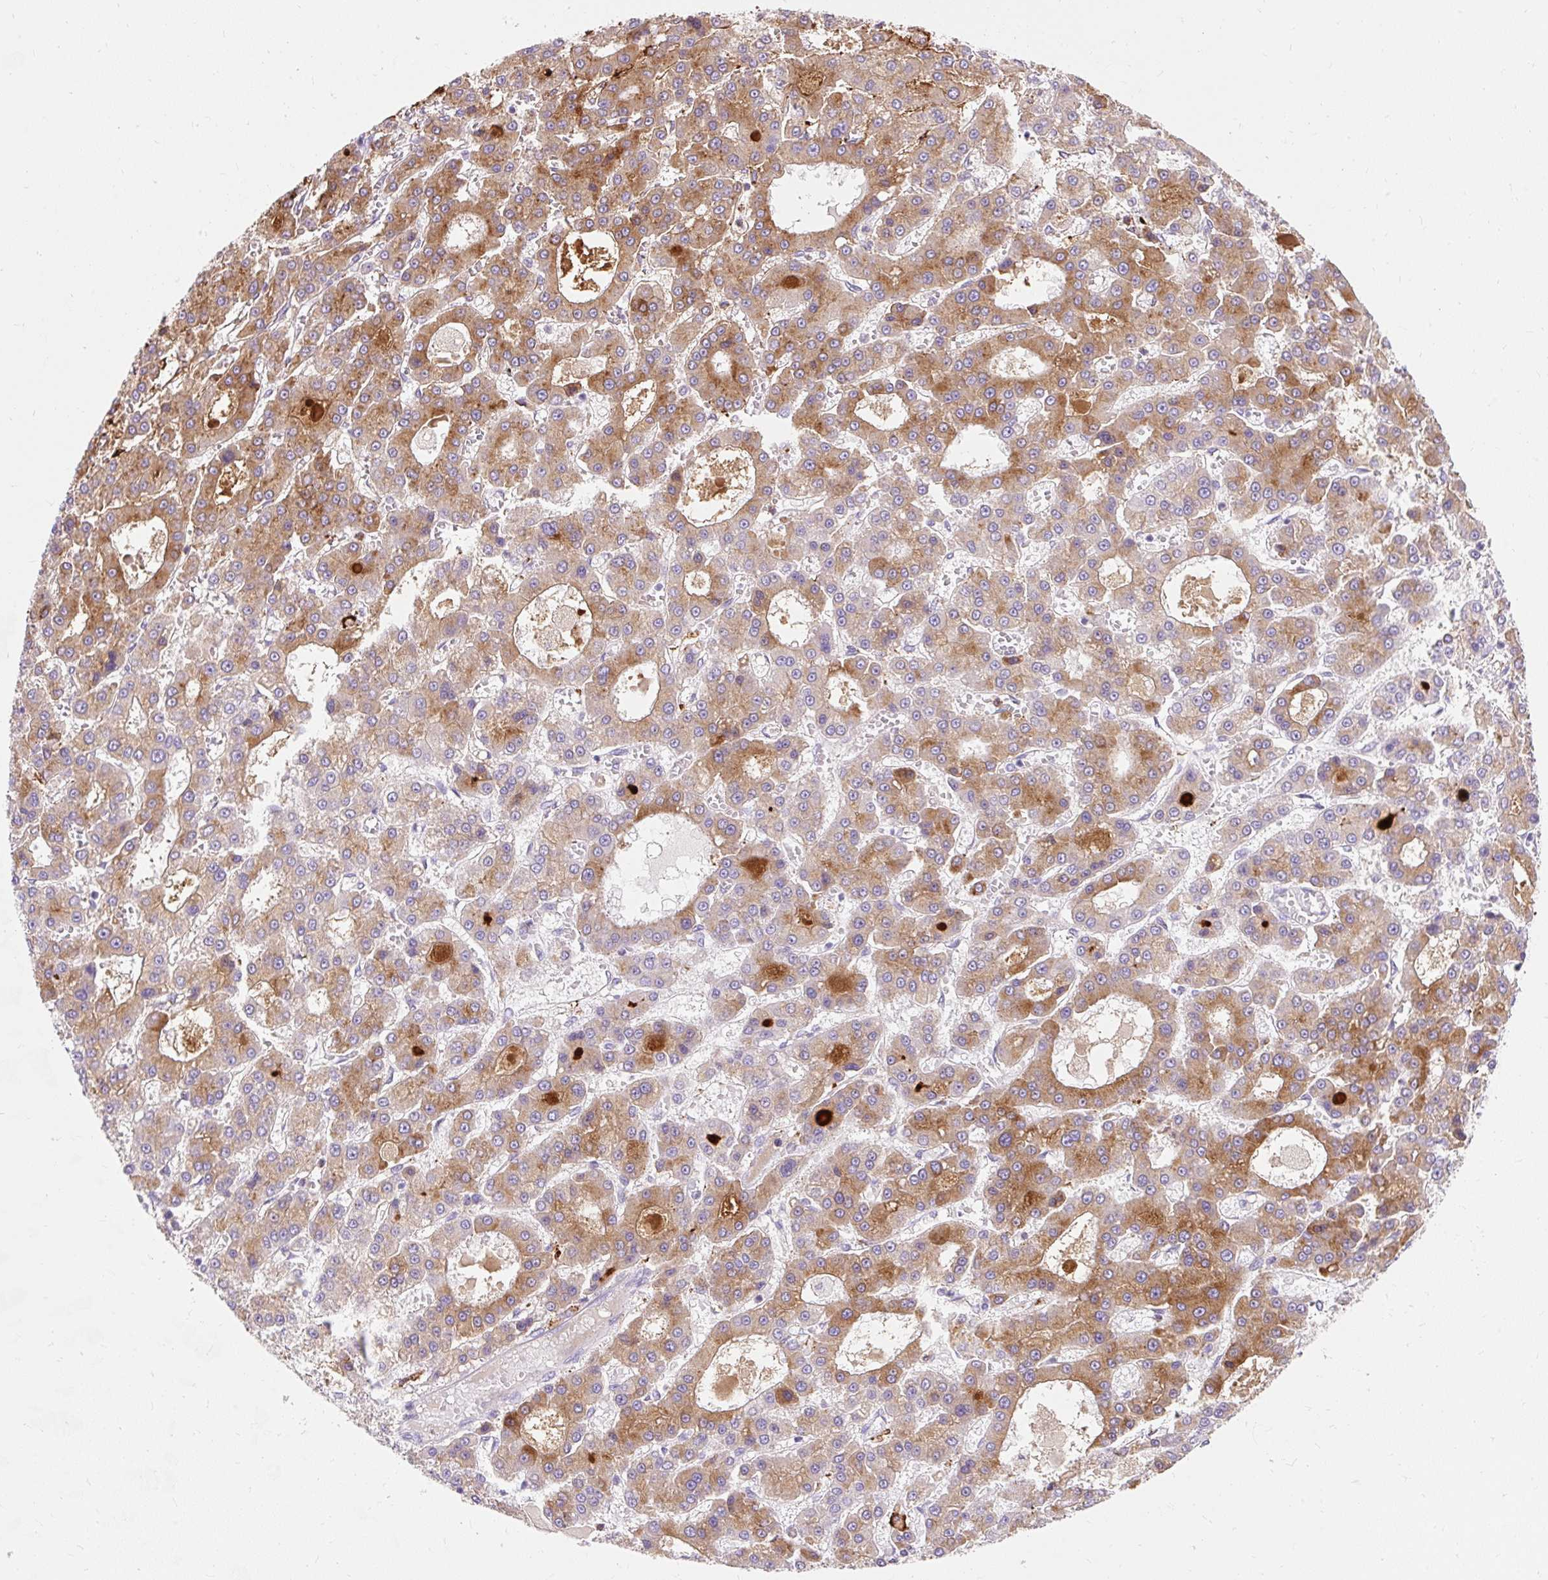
{"staining": {"intensity": "moderate", "quantity": ">75%", "location": "cytoplasmic/membranous"}, "tissue": "liver cancer", "cell_type": "Tumor cells", "image_type": "cancer", "snomed": [{"axis": "morphology", "description": "Carcinoma, Hepatocellular, NOS"}, {"axis": "topography", "description": "Liver"}], "caption": "This is an image of immunohistochemistry (IHC) staining of liver hepatocellular carcinoma, which shows moderate expression in the cytoplasmic/membranous of tumor cells.", "gene": "APOC4-APOC2", "patient": {"sex": "male", "age": 70}}